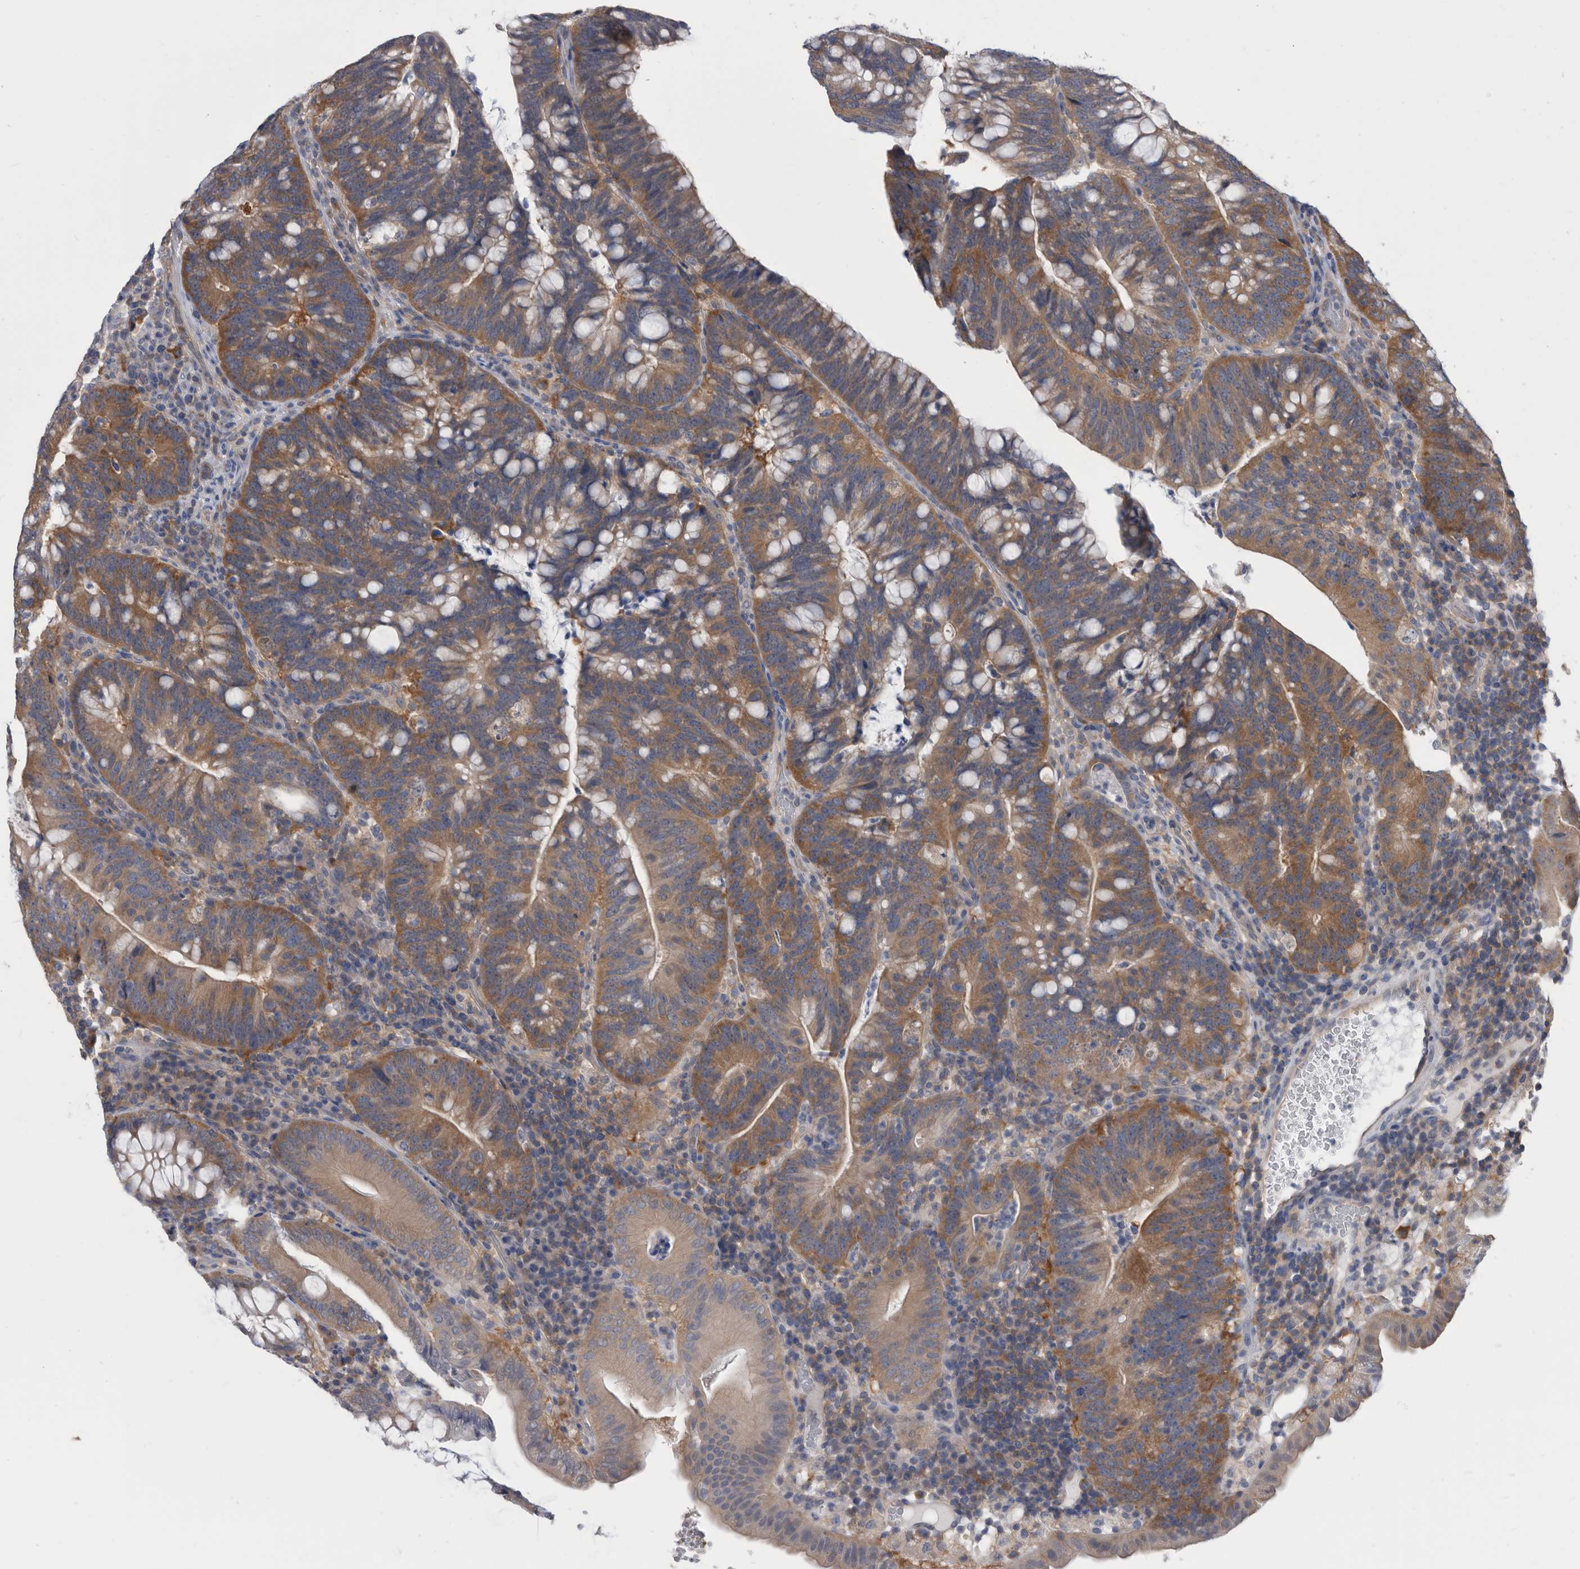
{"staining": {"intensity": "moderate", "quantity": ">75%", "location": "cytoplasmic/membranous"}, "tissue": "colorectal cancer", "cell_type": "Tumor cells", "image_type": "cancer", "snomed": [{"axis": "morphology", "description": "Adenocarcinoma, NOS"}, {"axis": "topography", "description": "Colon"}], "caption": "Immunohistochemistry photomicrograph of neoplastic tissue: human colorectal cancer stained using immunohistochemistry reveals medium levels of moderate protein expression localized specifically in the cytoplasmic/membranous of tumor cells, appearing as a cytoplasmic/membranous brown color.", "gene": "CCT4", "patient": {"sex": "female", "age": 66}}